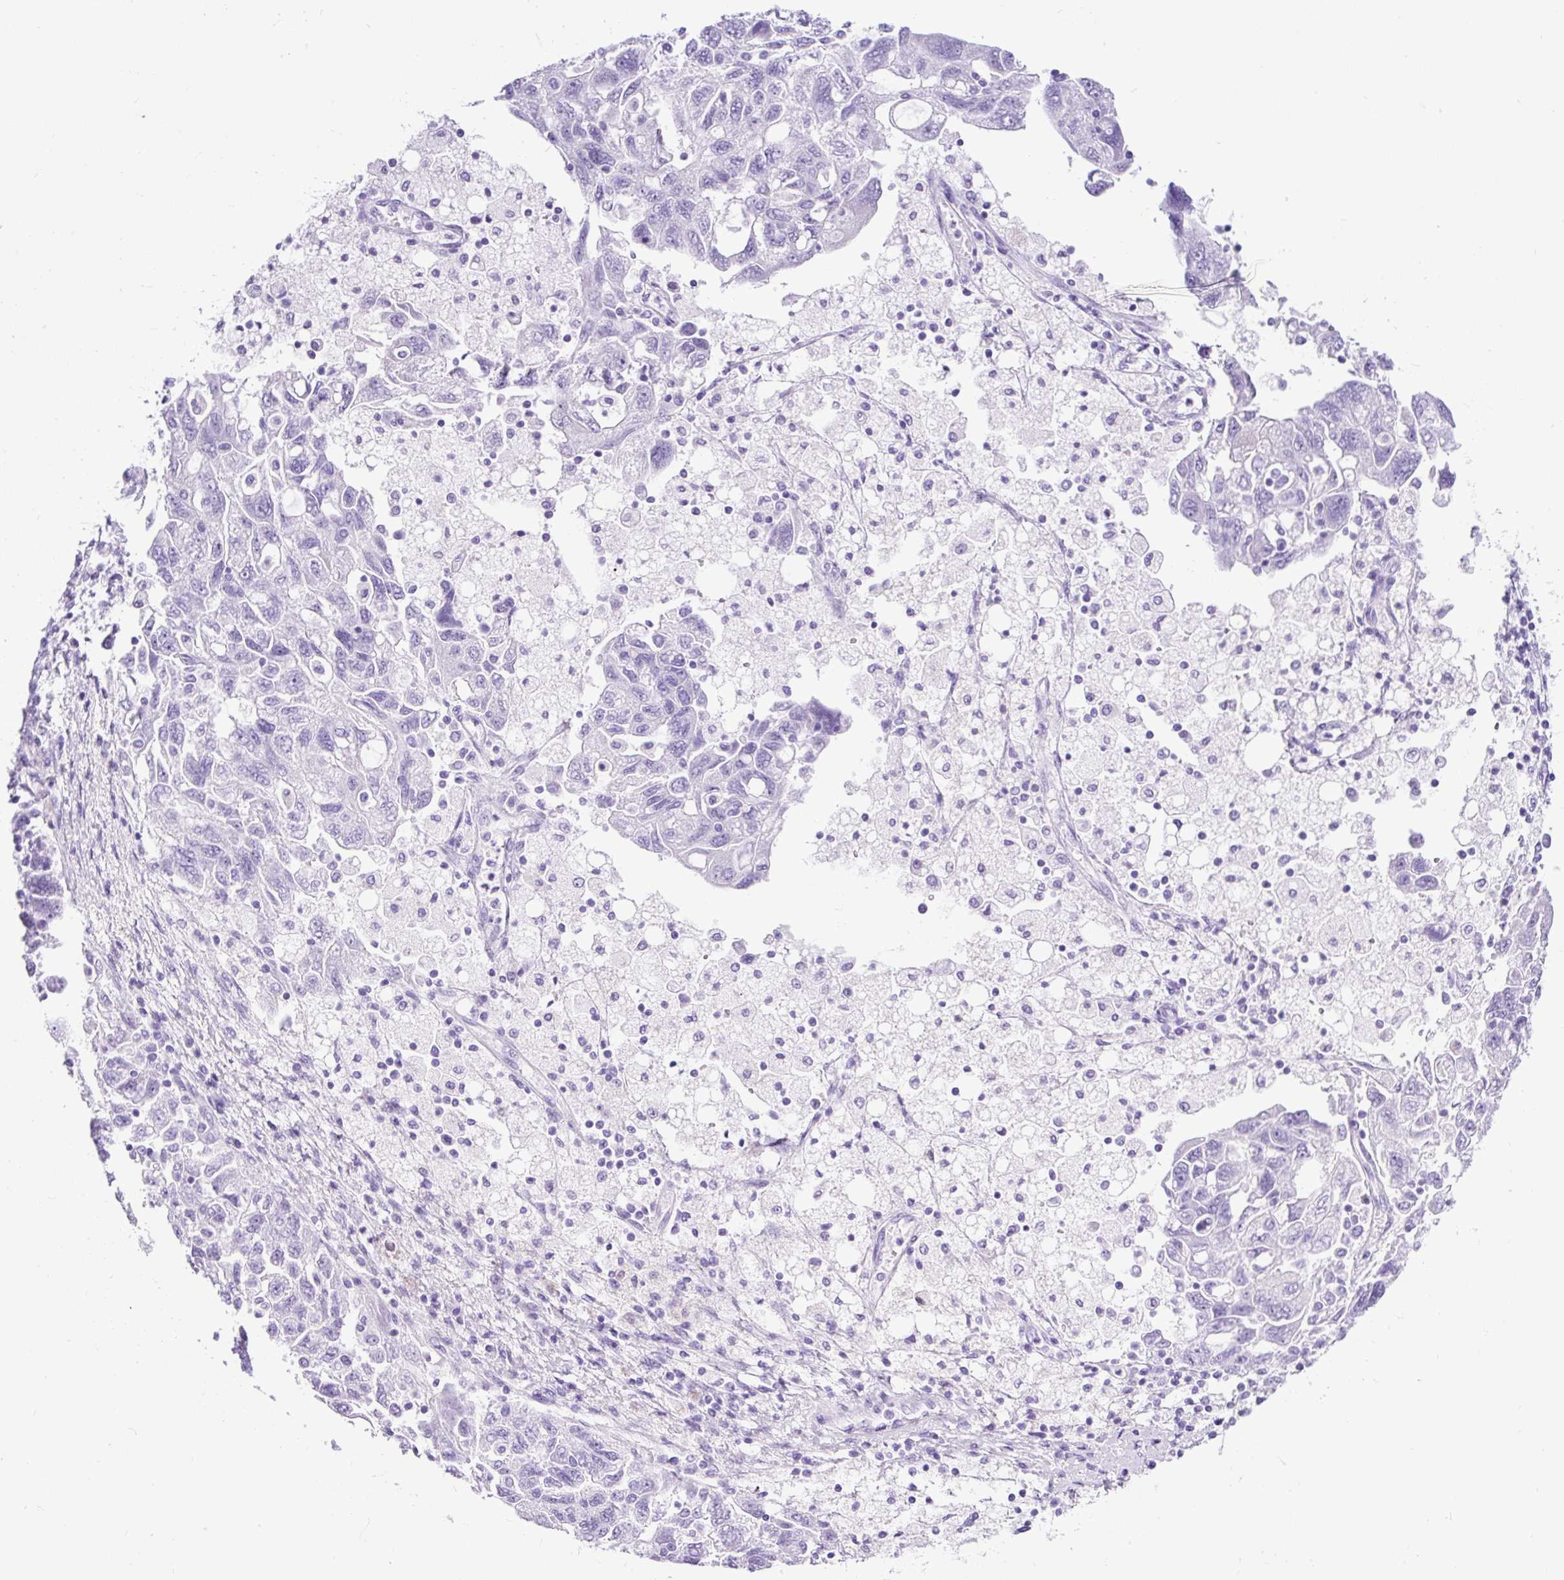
{"staining": {"intensity": "negative", "quantity": "none", "location": "none"}, "tissue": "ovarian cancer", "cell_type": "Tumor cells", "image_type": "cancer", "snomed": [{"axis": "morphology", "description": "Carcinoma, NOS"}, {"axis": "morphology", "description": "Cystadenocarcinoma, serous, NOS"}, {"axis": "topography", "description": "Ovary"}], "caption": "Ovarian cancer (carcinoma) was stained to show a protein in brown. There is no significant staining in tumor cells.", "gene": "PDIA2", "patient": {"sex": "female", "age": 69}}